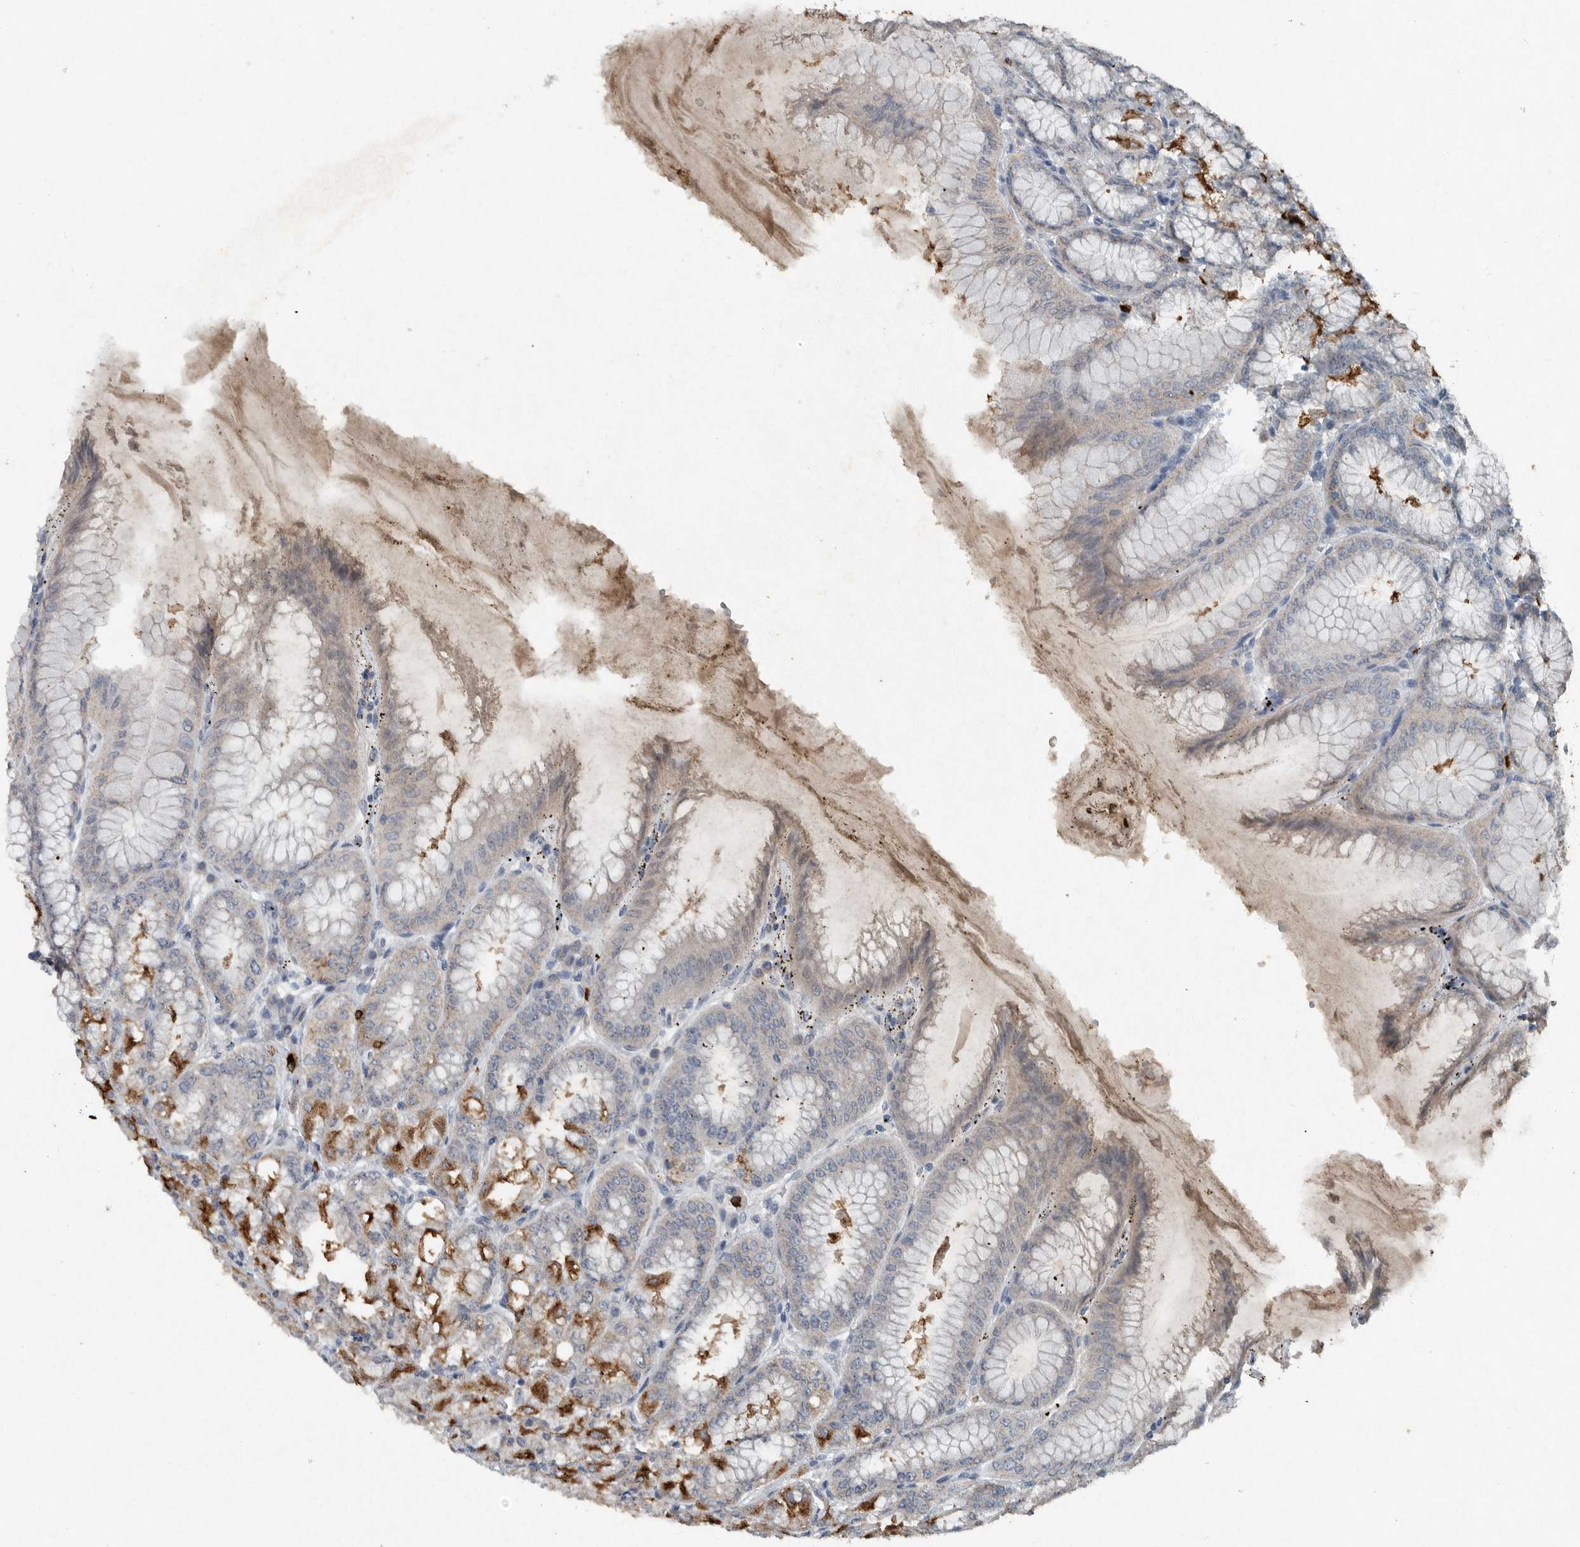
{"staining": {"intensity": "strong", "quantity": "25%-75%", "location": "cytoplasmic/membranous"}, "tissue": "stomach", "cell_type": "Glandular cells", "image_type": "normal", "snomed": [{"axis": "morphology", "description": "Normal tissue, NOS"}, {"axis": "topography", "description": "Stomach, lower"}], "caption": "This image reveals IHC staining of normal human stomach, with high strong cytoplasmic/membranous expression in approximately 25%-75% of glandular cells.", "gene": "IL20", "patient": {"sex": "male", "age": 71}}